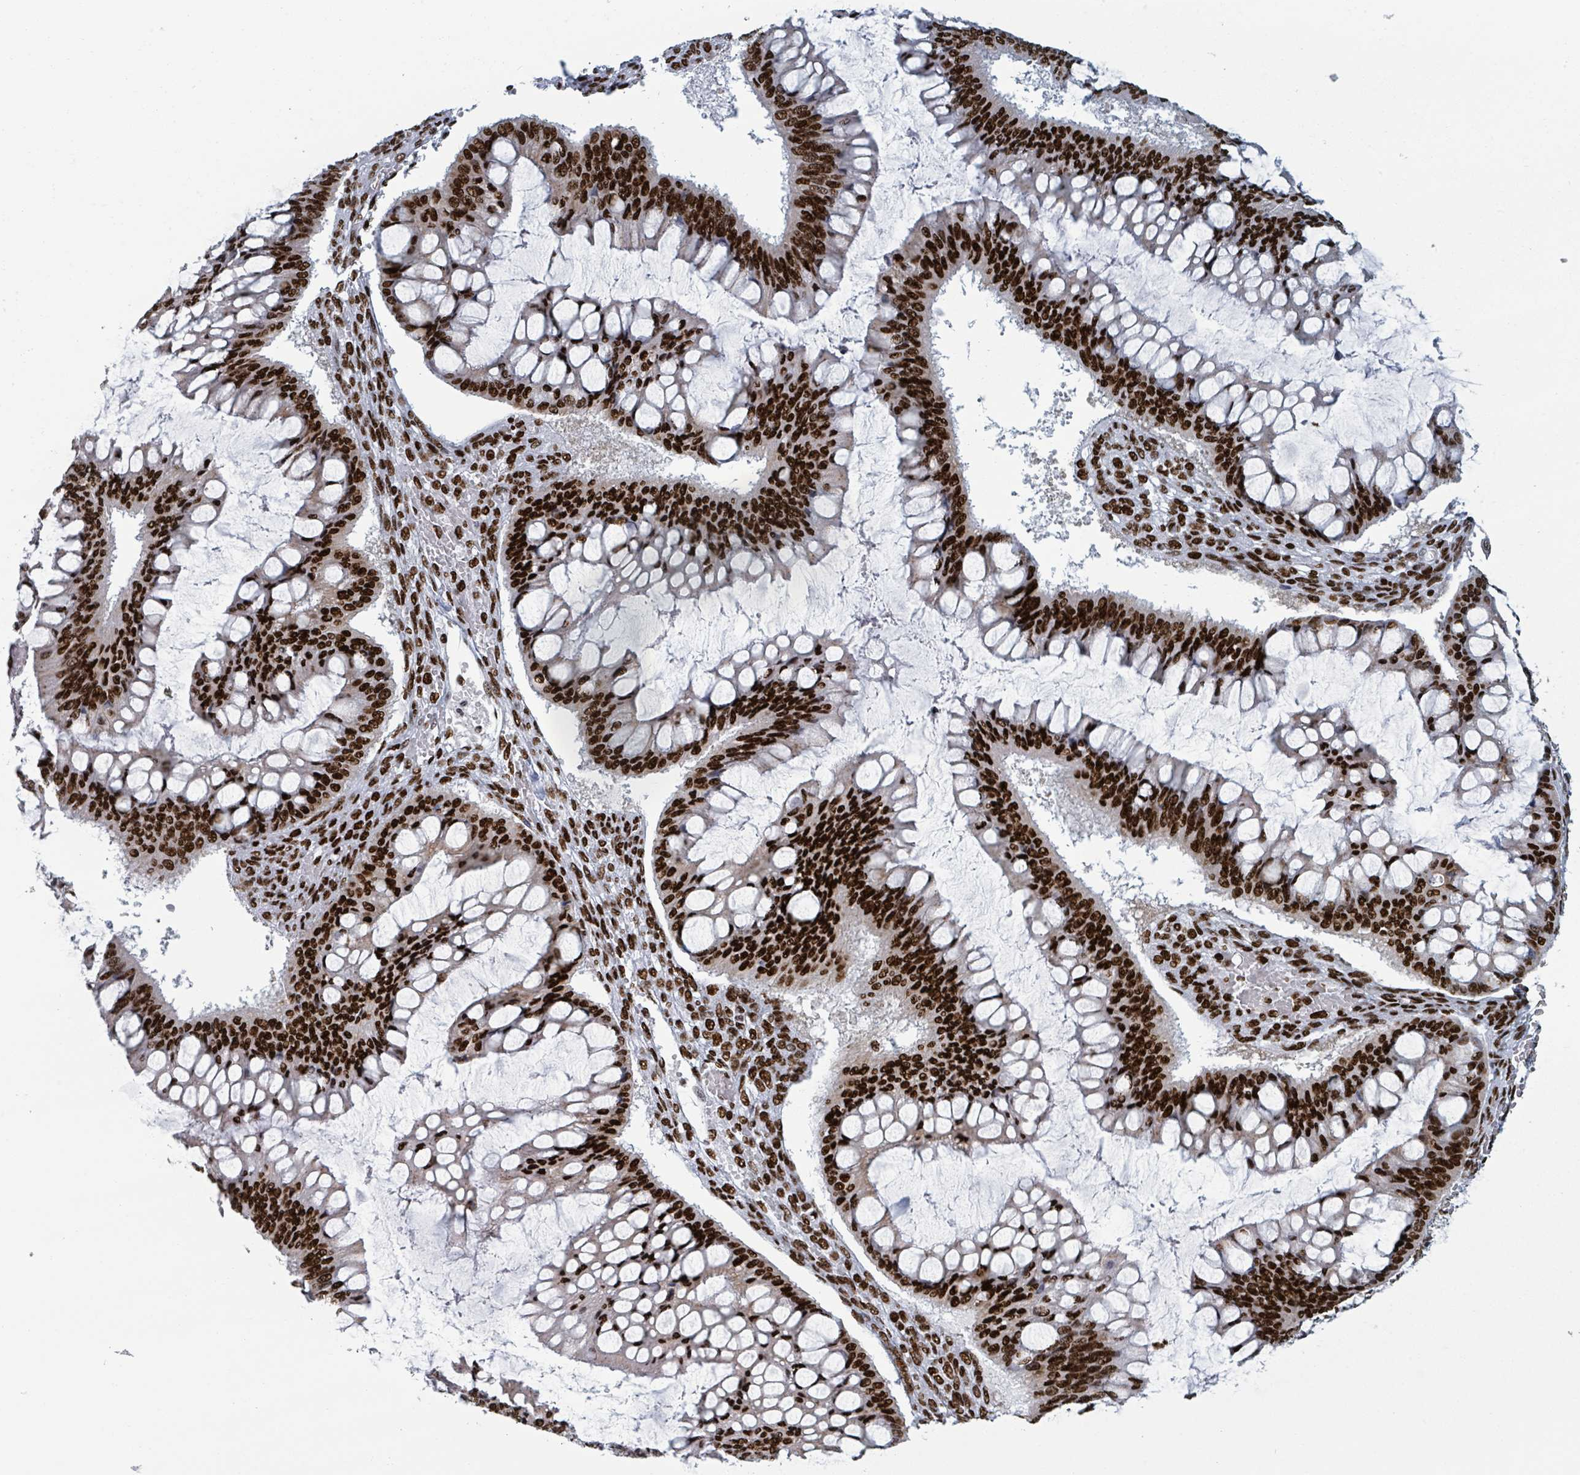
{"staining": {"intensity": "strong", "quantity": ">75%", "location": "nuclear"}, "tissue": "ovarian cancer", "cell_type": "Tumor cells", "image_type": "cancer", "snomed": [{"axis": "morphology", "description": "Cystadenocarcinoma, mucinous, NOS"}, {"axis": "topography", "description": "Ovary"}], "caption": "Ovarian cancer (mucinous cystadenocarcinoma) was stained to show a protein in brown. There is high levels of strong nuclear positivity in approximately >75% of tumor cells. (Stains: DAB in brown, nuclei in blue, Microscopy: brightfield microscopy at high magnification).", "gene": "DHX16", "patient": {"sex": "female", "age": 73}}